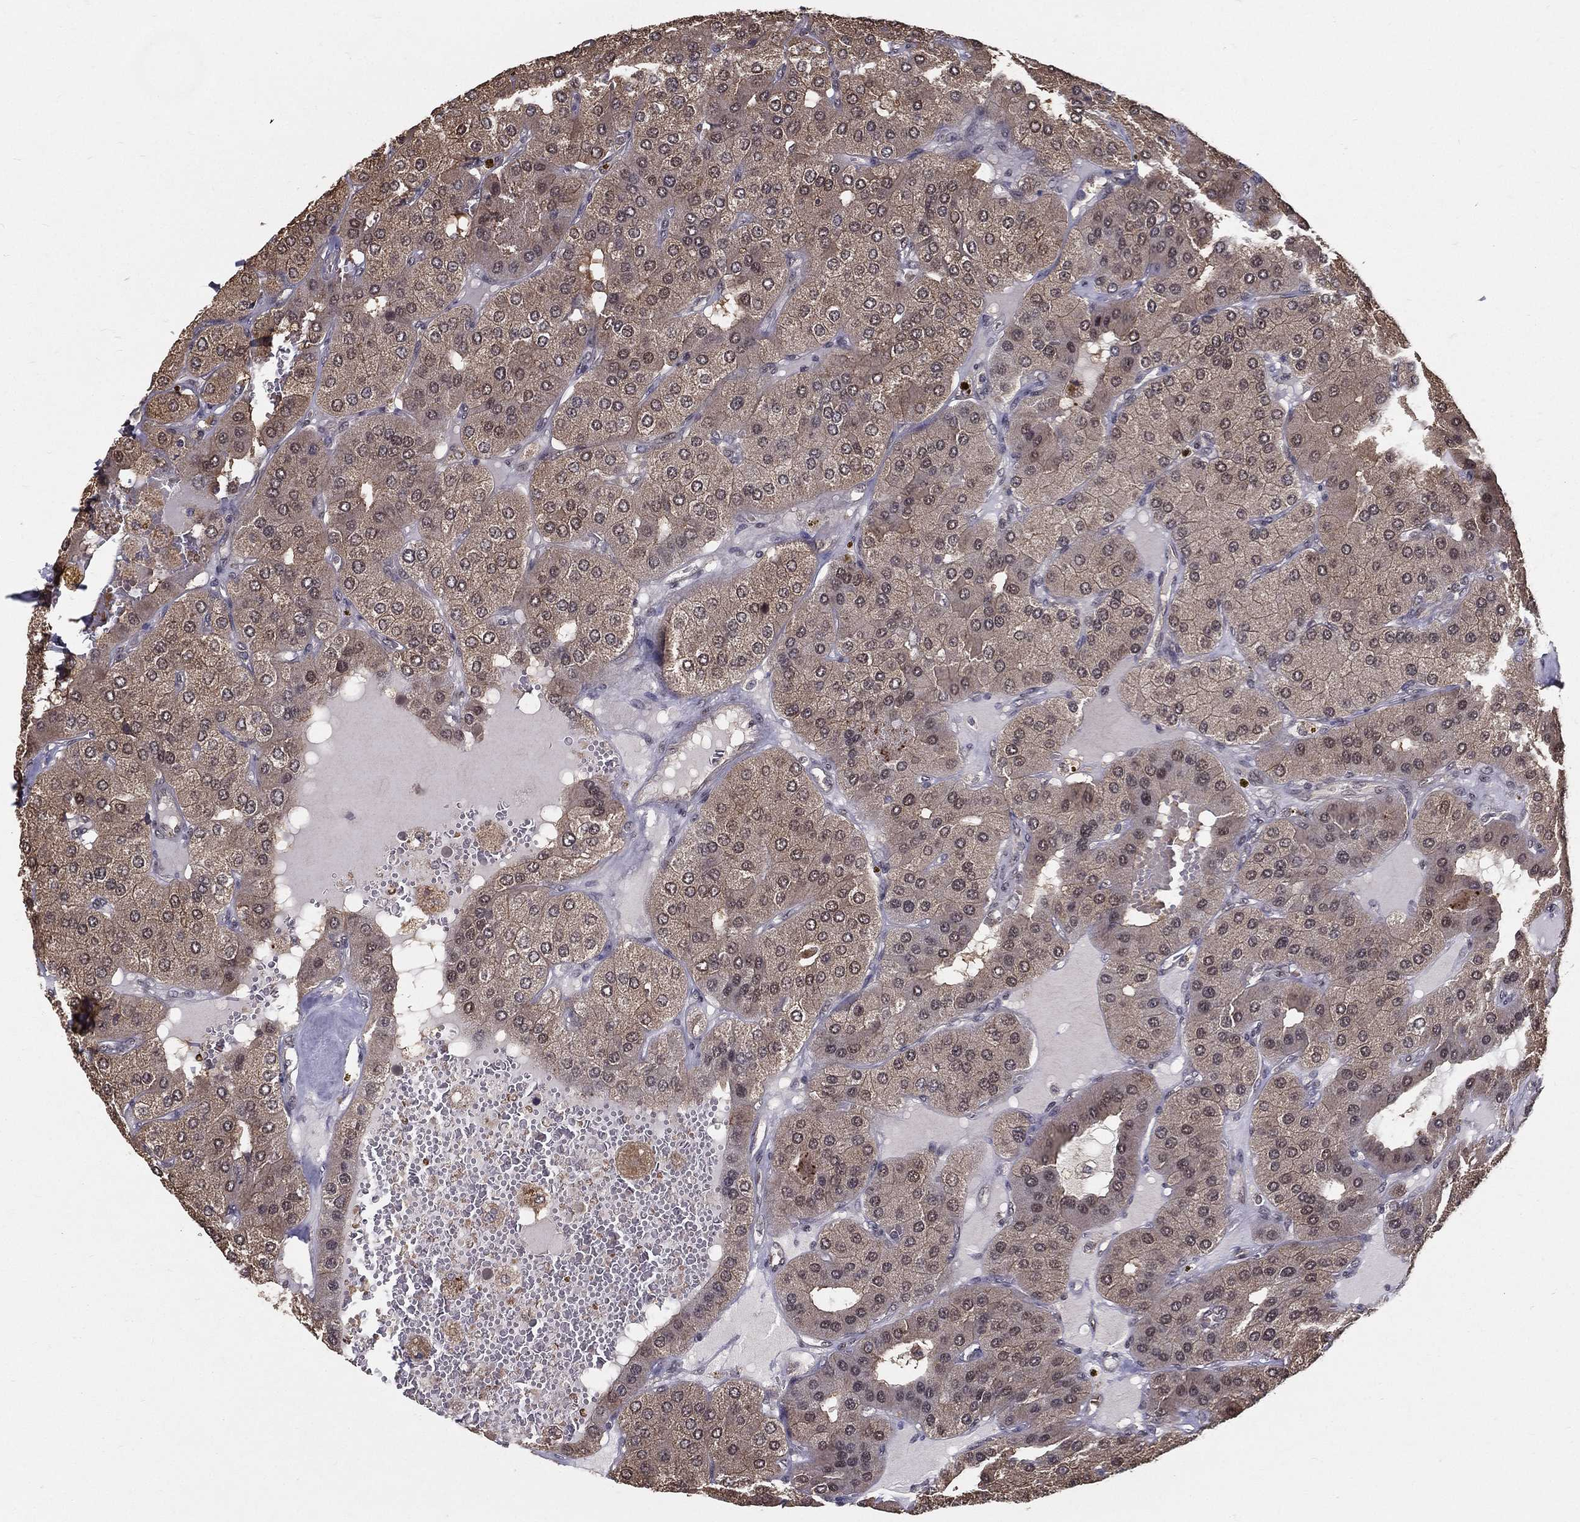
{"staining": {"intensity": "weak", "quantity": ">75%", "location": "cytoplasmic/membranous"}, "tissue": "parathyroid gland", "cell_type": "Glandular cells", "image_type": "normal", "snomed": [{"axis": "morphology", "description": "Normal tissue, NOS"}, {"axis": "morphology", "description": "Adenoma, NOS"}, {"axis": "topography", "description": "Parathyroid gland"}], "caption": "Parathyroid gland stained with immunohistochemistry exhibits weak cytoplasmic/membranous staining in about >75% of glandular cells.", "gene": "CARM1", "patient": {"sex": "female", "age": 86}}